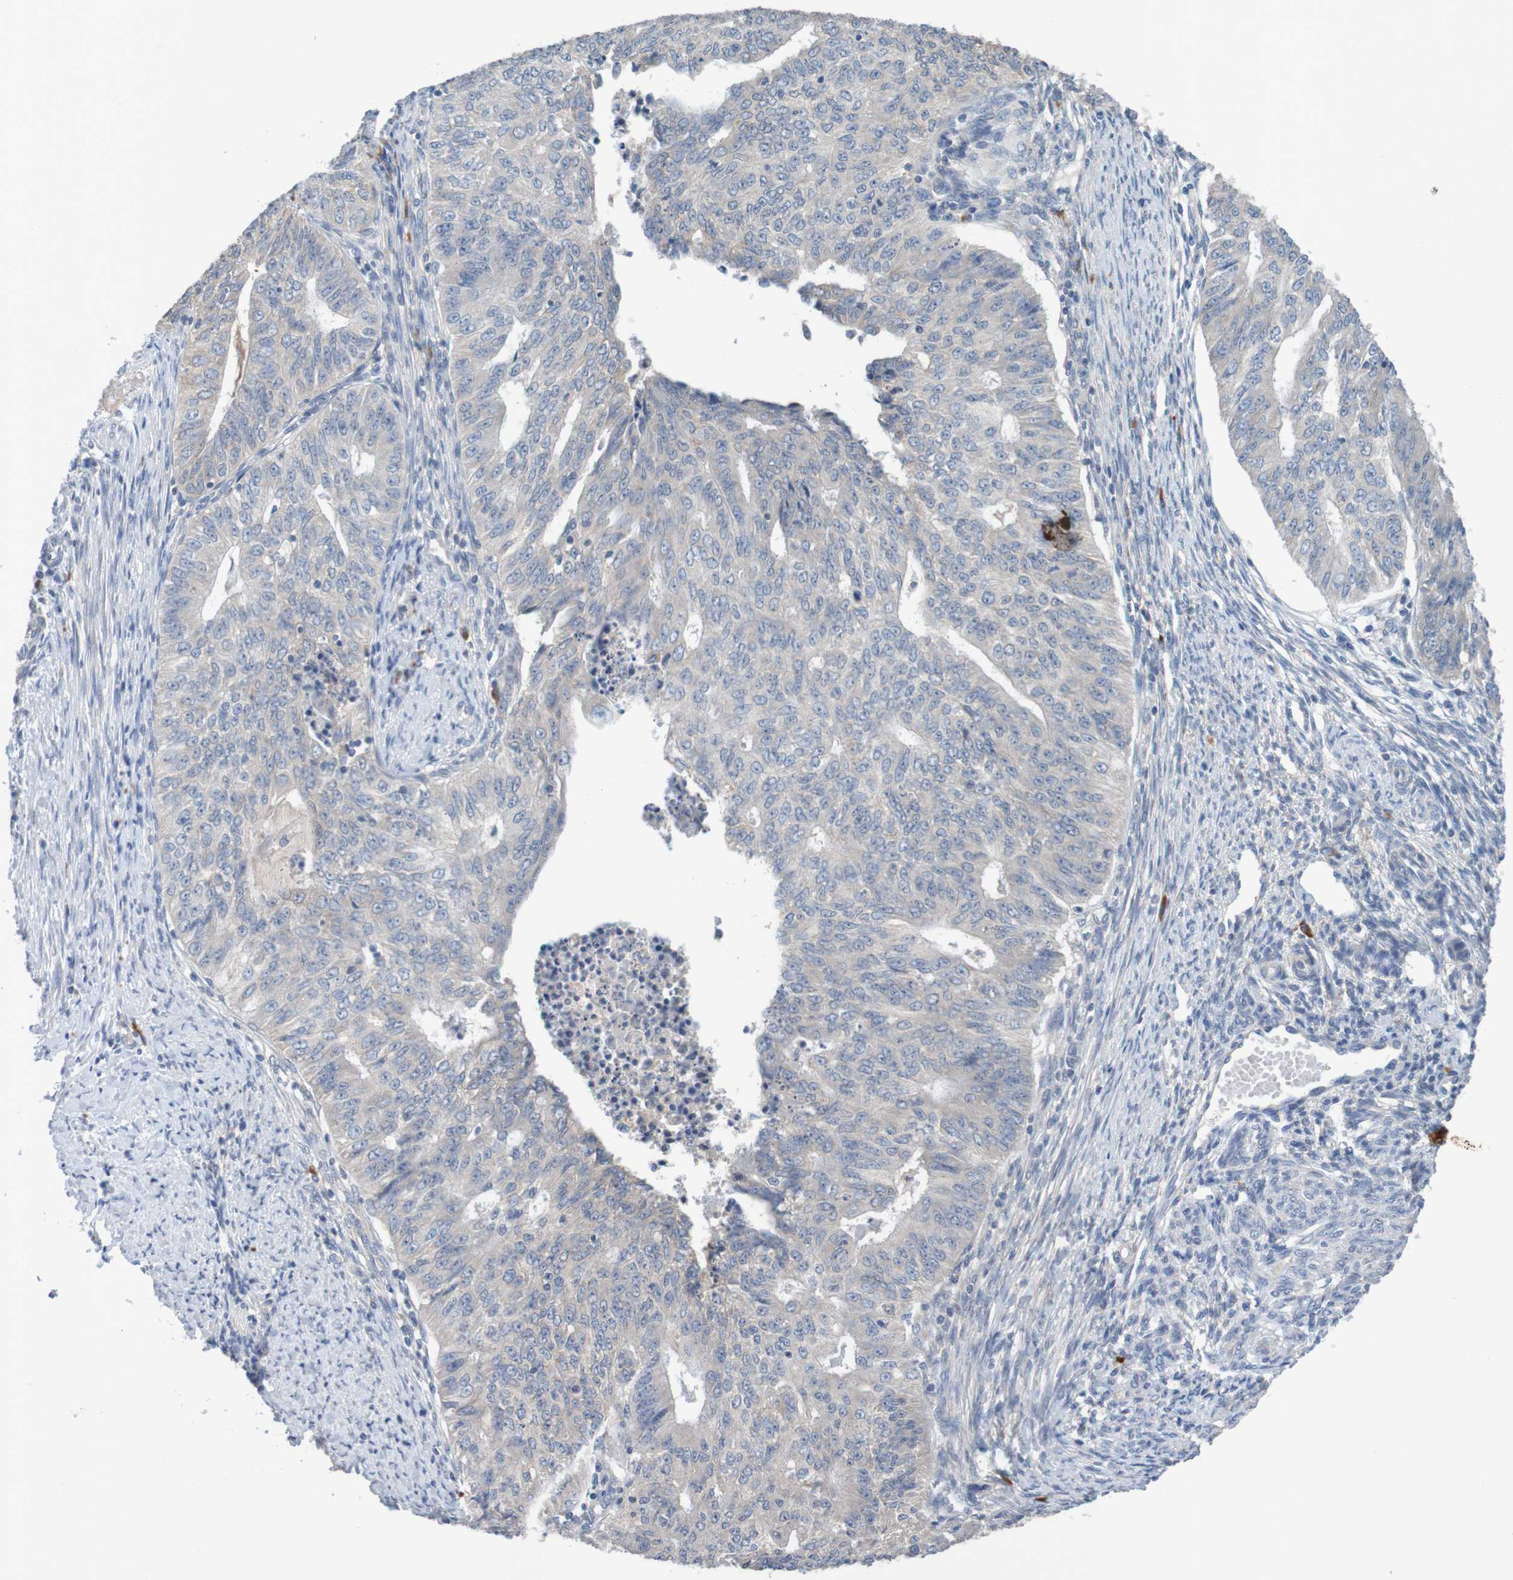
{"staining": {"intensity": "weak", "quantity": "<25%", "location": "cytoplasmic/membranous"}, "tissue": "endometrial cancer", "cell_type": "Tumor cells", "image_type": "cancer", "snomed": [{"axis": "morphology", "description": "Adenocarcinoma, NOS"}, {"axis": "topography", "description": "Endometrium"}], "caption": "This histopathology image is of endometrial cancer (adenocarcinoma) stained with immunohistochemistry (IHC) to label a protein in brown with the nuclei are counter-stained blue. There is no expression in tumor cells.", "gene": "LTA", "patient": {"sex": "female", "age": 32}}